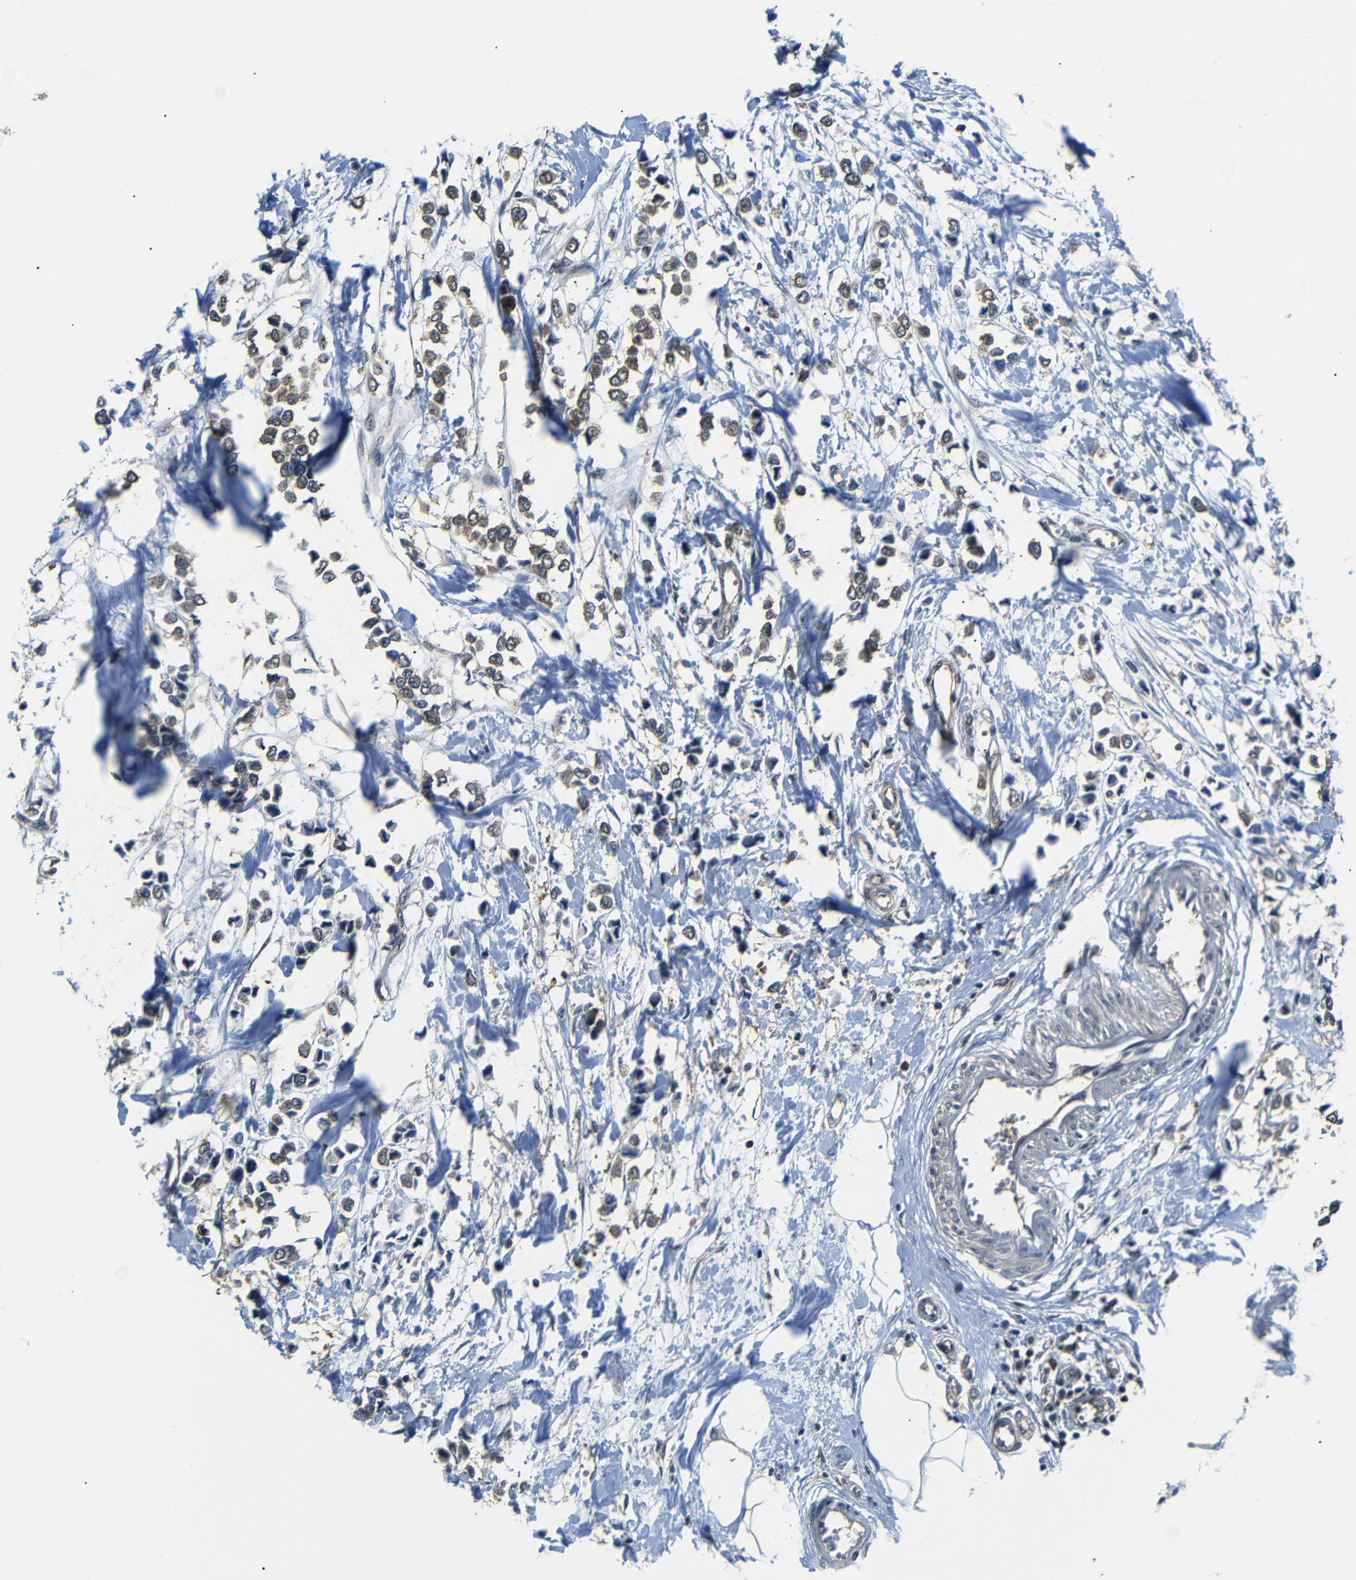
{"staining": {"intensity": "weak", "quantity": ">75%", "location": "cytoplasmic/membranous"}, "tissue": "breast cancer", "cell_type": "Tumor cells", "image_type": "cancer", "snomed": [{"axis": "morphology", "description": "Lobular carcinoma"}, {"axis": "topography", "description": "Breast"}], "caption": "Tumor cells show weak cytoplasmic/membranous expression in approximately >75% of cells in breast cancer.", "gene": "UBXN1", "patient": {"sex": "female", "age": 51}}